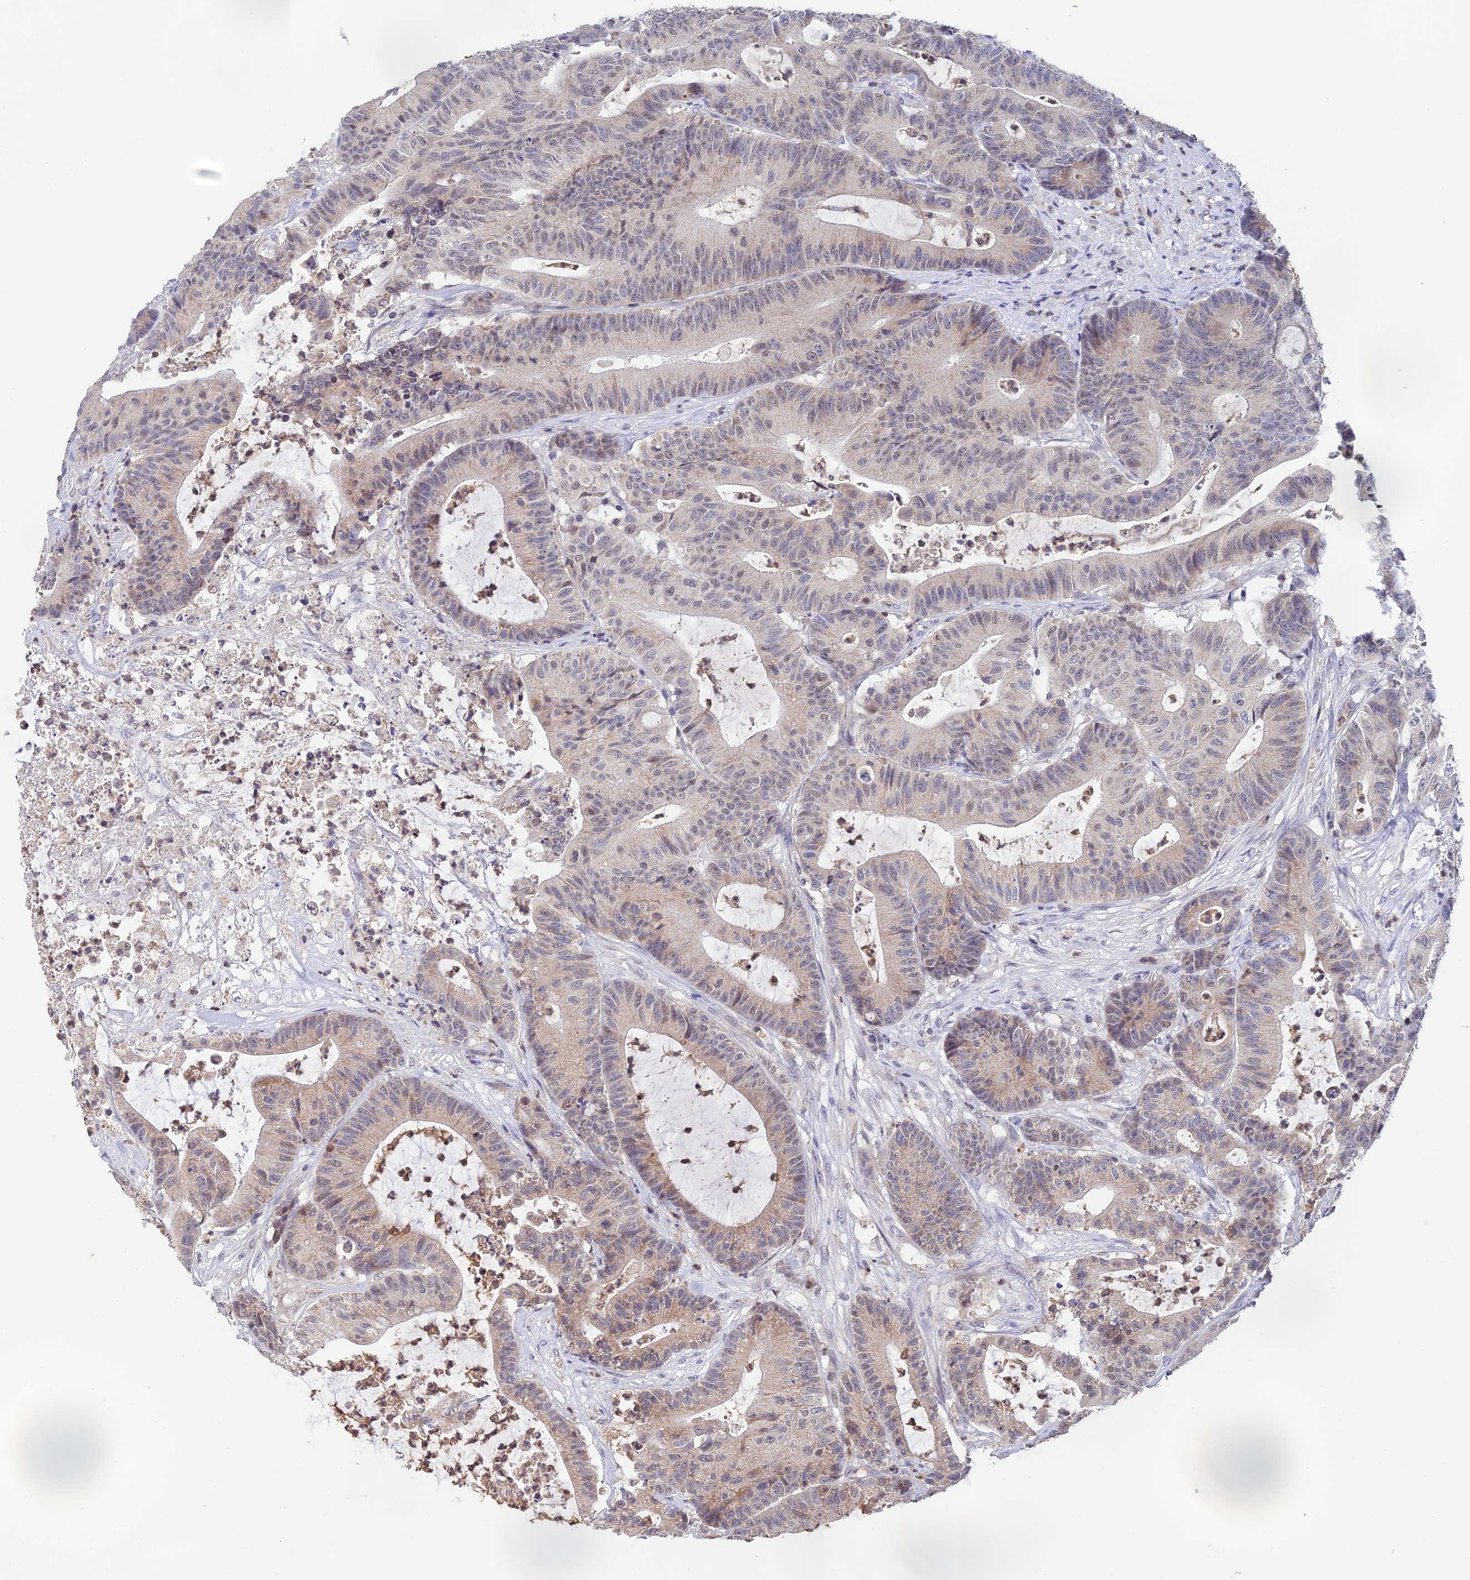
{"staining": {"intensity": "weak", "quantity": "<25%", "location": "cytoplasmic/membranous"}, "tissue": "colorectal cancer", "cell_type": "Tumor cells", "image_type": "cancer", "snomed": [{"axis": "morphology", "description": "Adenocarcinoma, NOS"}, {"axis": "topography", "description": "Colon"}], "caption": "High power microscopy micrograph of an immunohistochemistry histopathology image of colorectal cancer (adenocarcinoma), revealing no significant expression in tumor cells. Nuclei are stained in blue.", "gene": "PEX16", "patient": {"sex": "female", "age": 84}}